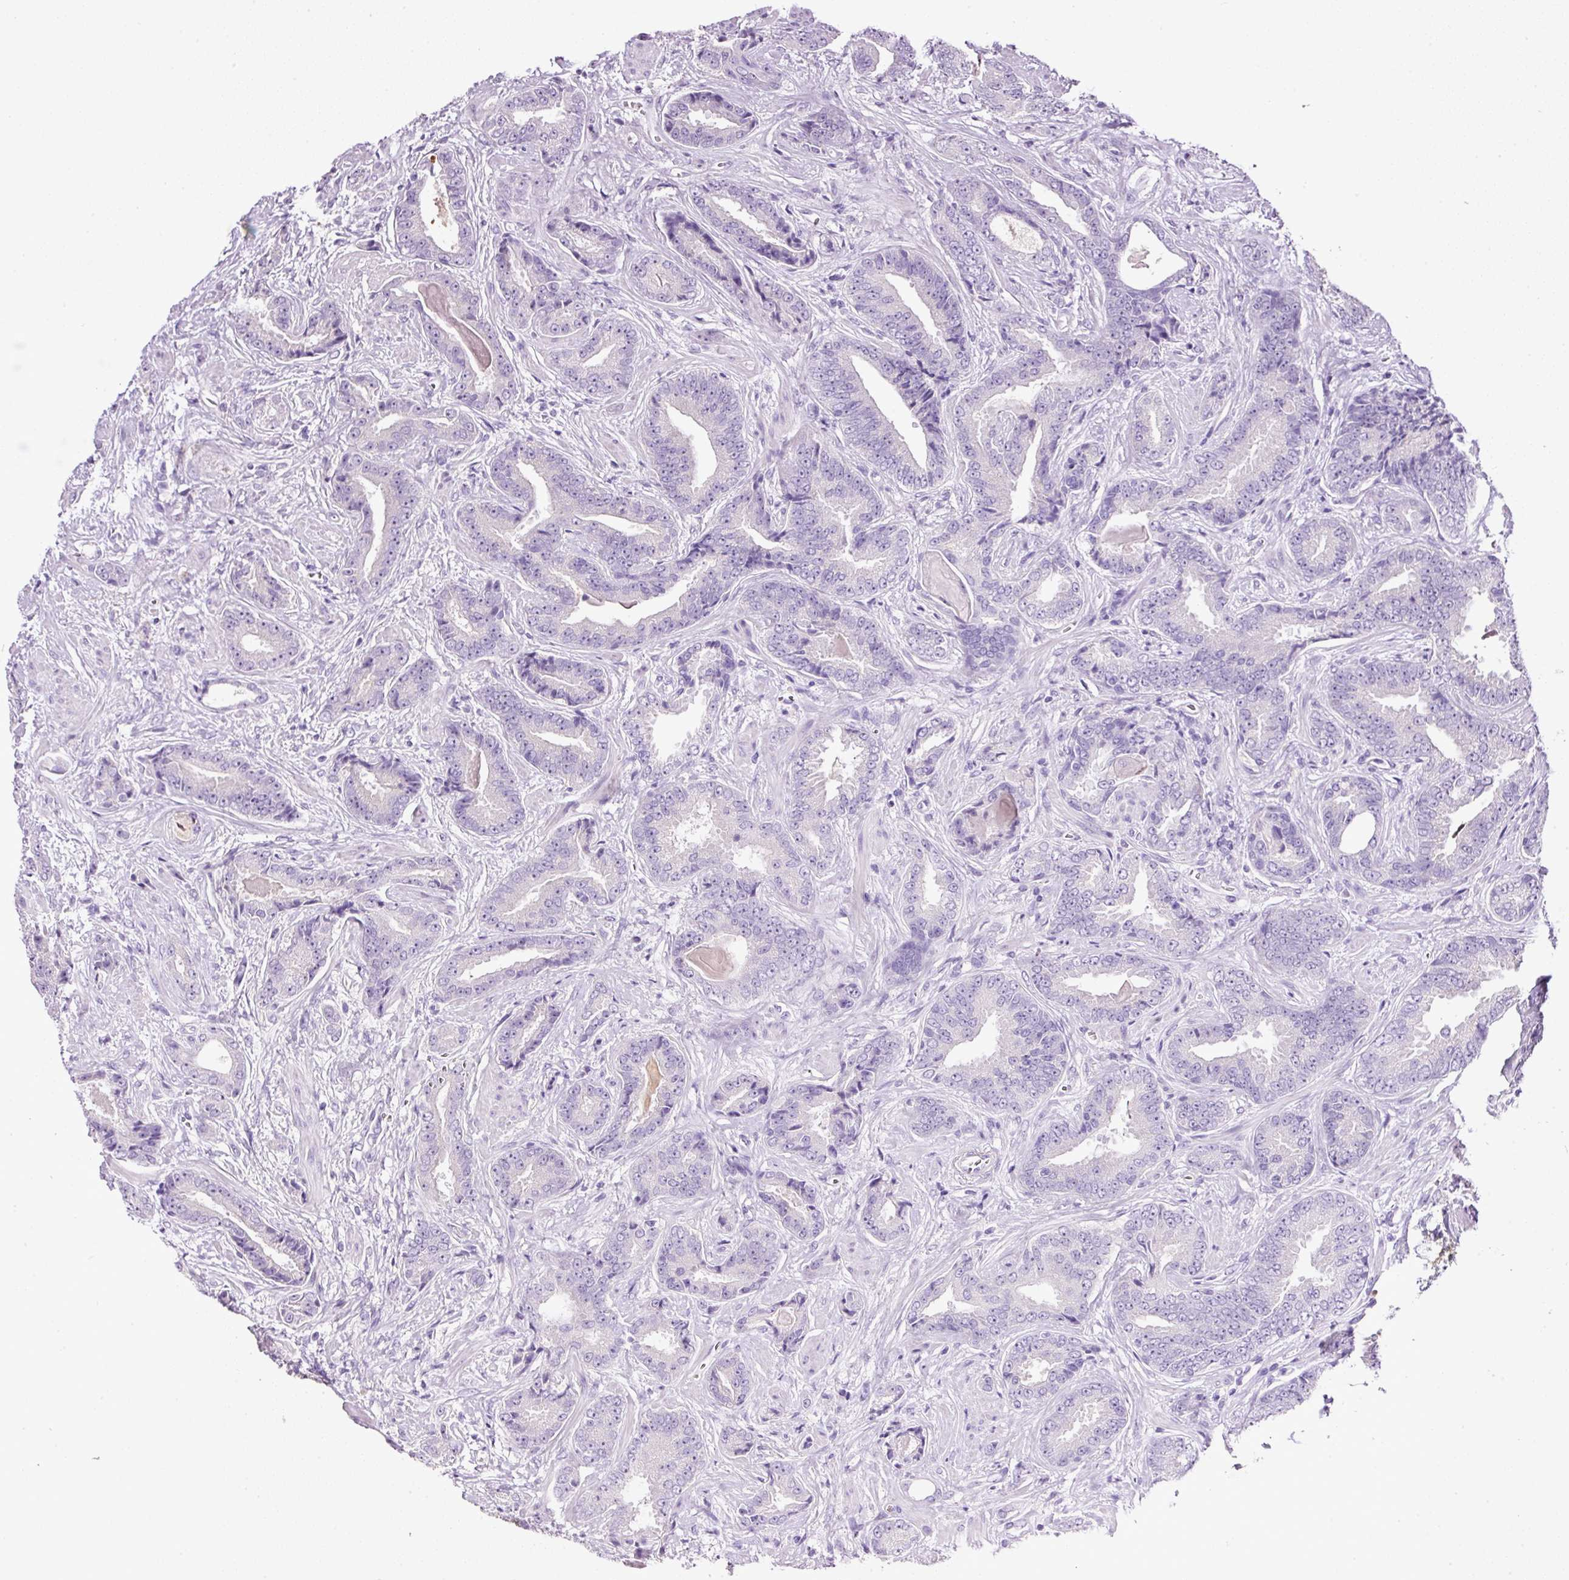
{"staining": {"intensity": "negative", "quantity": "none", "location": "none"}, "tissue": "prostate cancer", "cell_type": "Tumor cells", "image_type": "cancer", "snomed": [{"axis": "morphology", "description": "Adenocarcinoma, Low grade"}, {"axis": "topography", "description": "Prostate"}], "caption": "Immunohistochemistry (IHC) image of low-grade adenocarcinoma (prostate) stained for a protein (brown), which demonstrates no staining in tumor cells.", "gene": "BSND", "patient": {"sex": "male", "age": 62}}